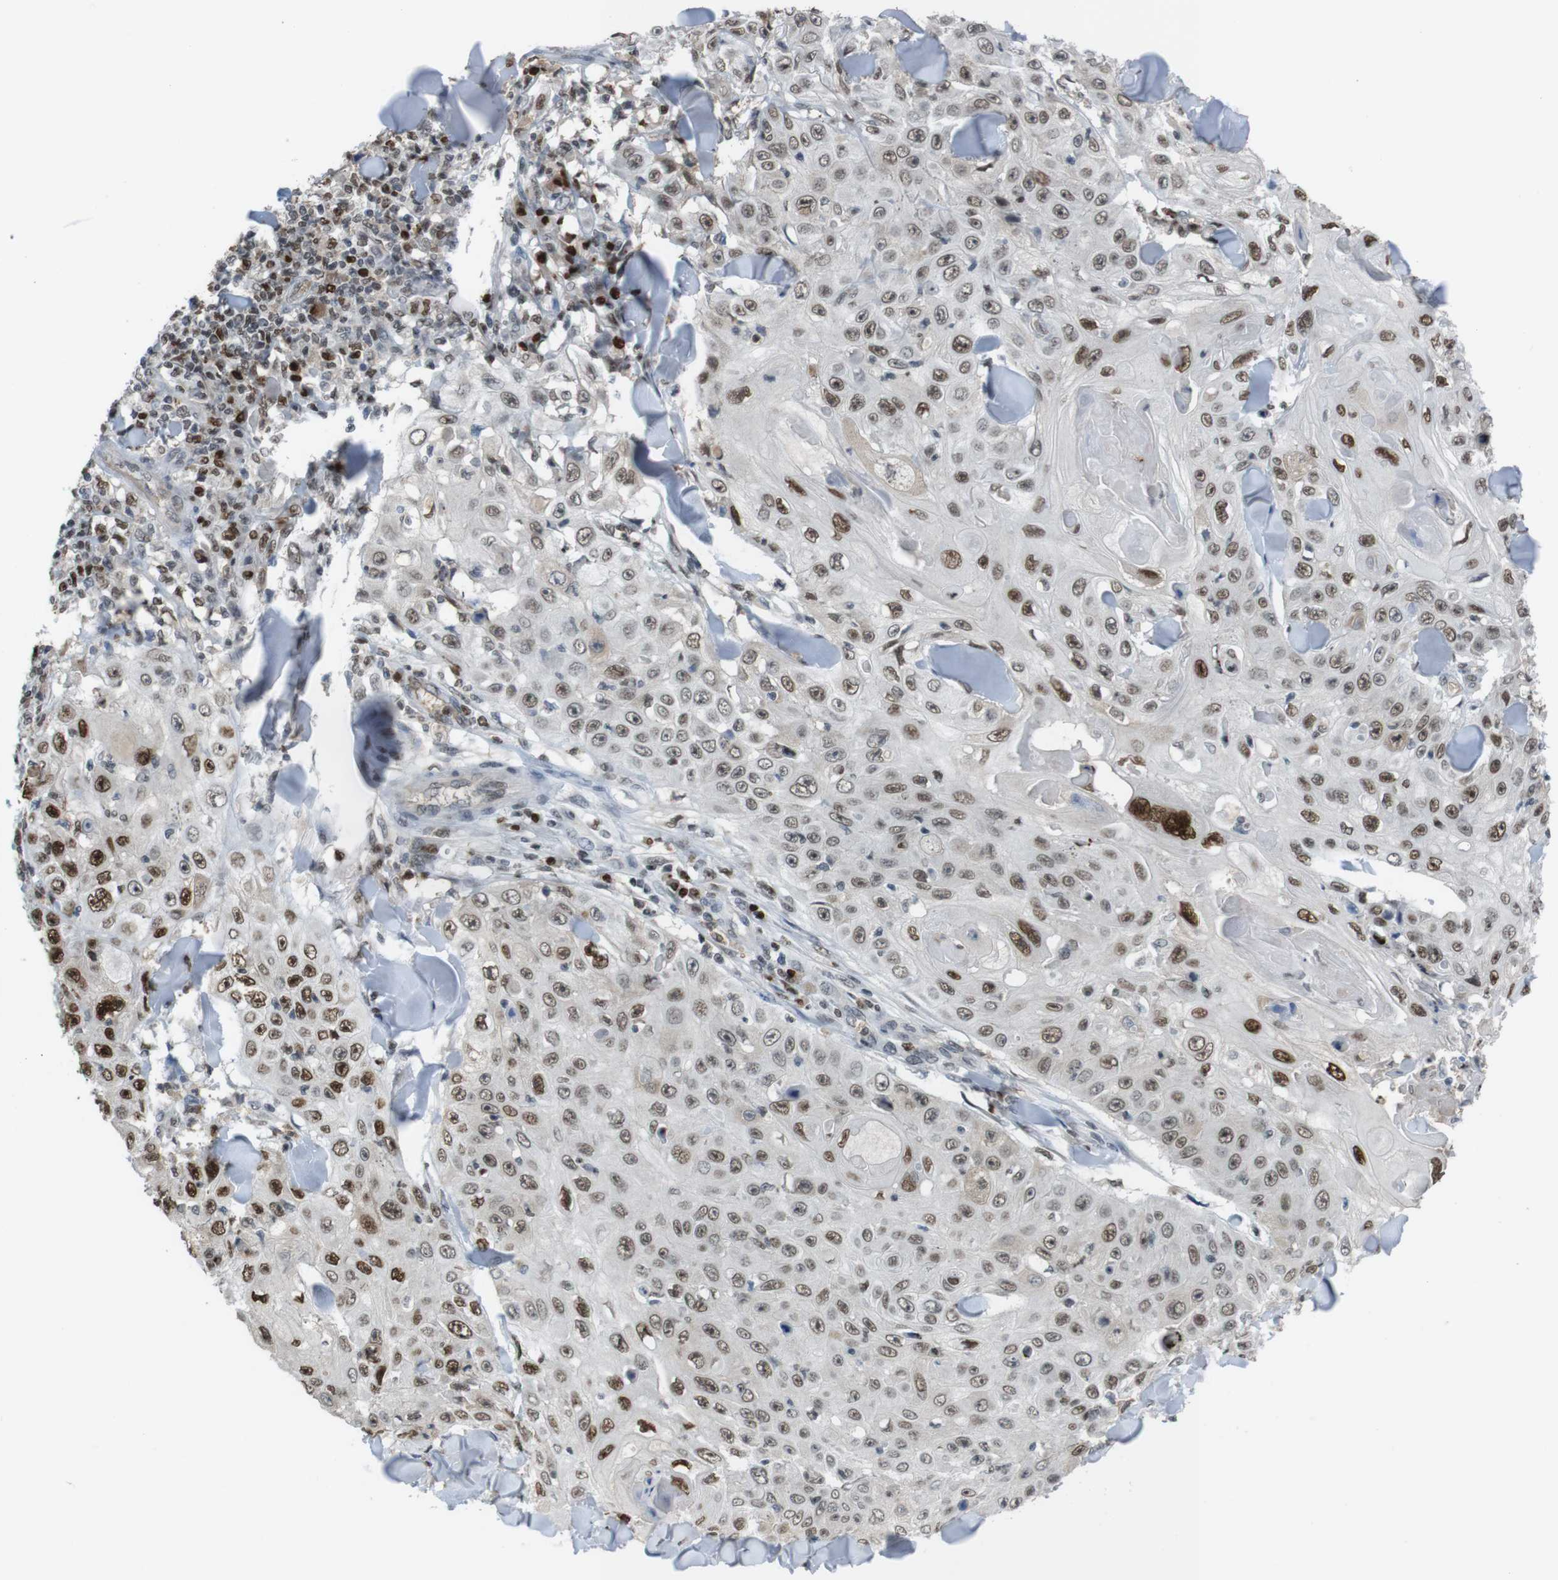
{"staining": {"intensity": "moderate", "quantity": ">75%", "location": "nuclear"}, "tissue": "skin cancer", "cell_type": "Tumor cells", "image_type": "cancer", "snomed": [{"axis": "morphology", "description": "Squamous cell carcinoma, NOS"}, {"axis": "topography", "description": "Skin"}], "caption": "DAB immunohistochemical staining of squamous cell carcinoma (skin) demonstrates moderate nuclear protein expression in approximately >75% of tumor cells. (IHC, brightfield microscopy, high magnification).", "gene": "SUB1", "patient": {"sex": "male", "age": 86}}